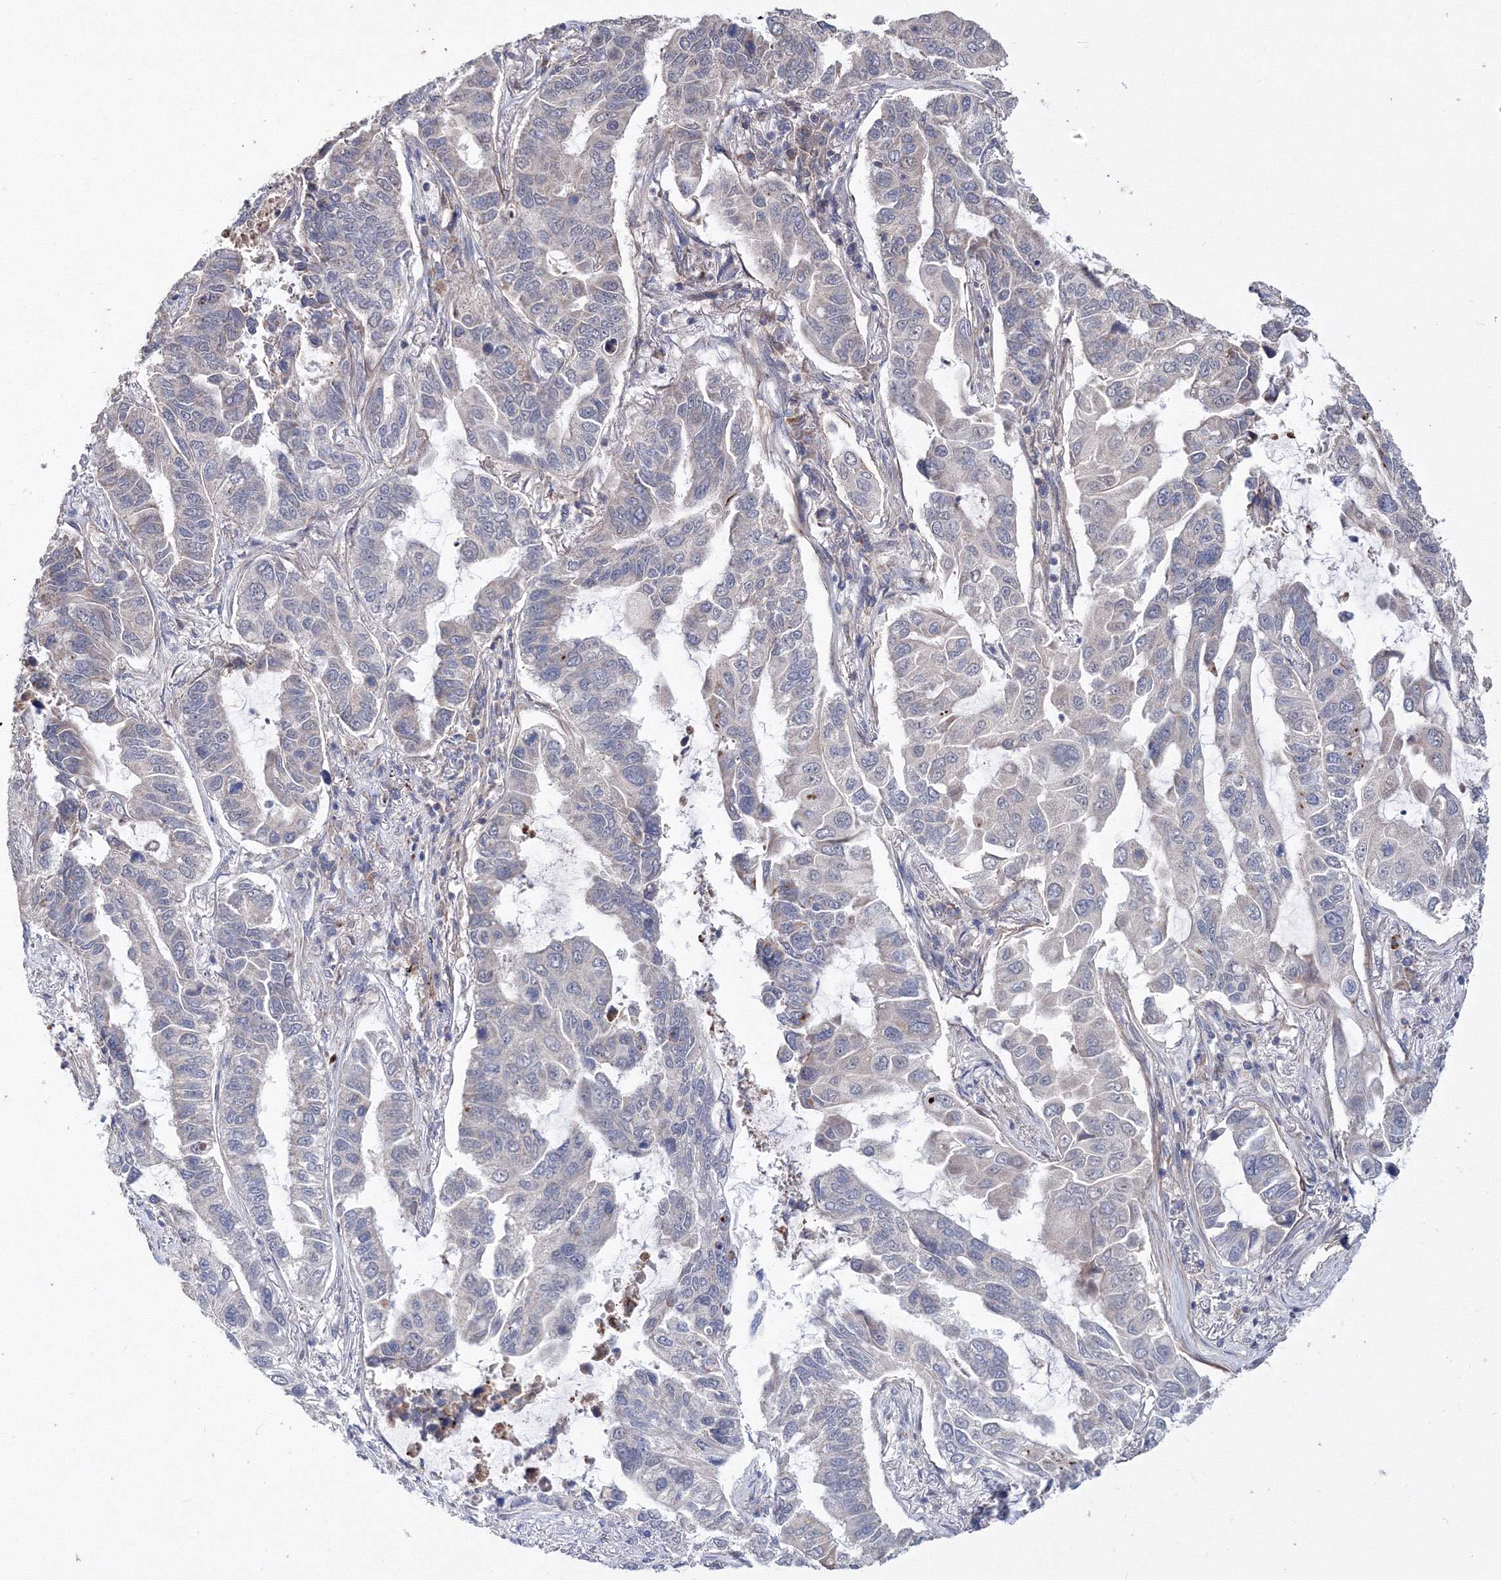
{"staining": {"intensity": "negative", "quantity": "none", "location": "none"}, "tissue": "lung cancer", "cell_type": "Tumor cells", "image_type": "cancer", "snomed": [{"axis": "morphology", "description": "Adenocarcinoma, NOS"}, {"axis": "topography", "description": "Lung"}], "caption": "This is an immunohistochemistry (IHC) image of lung cancer (adenocarcinoma). There is no positivity in tumor cells.", "gene": "PPP2R2B", "patient": {"sex": "male", "age": 64}}